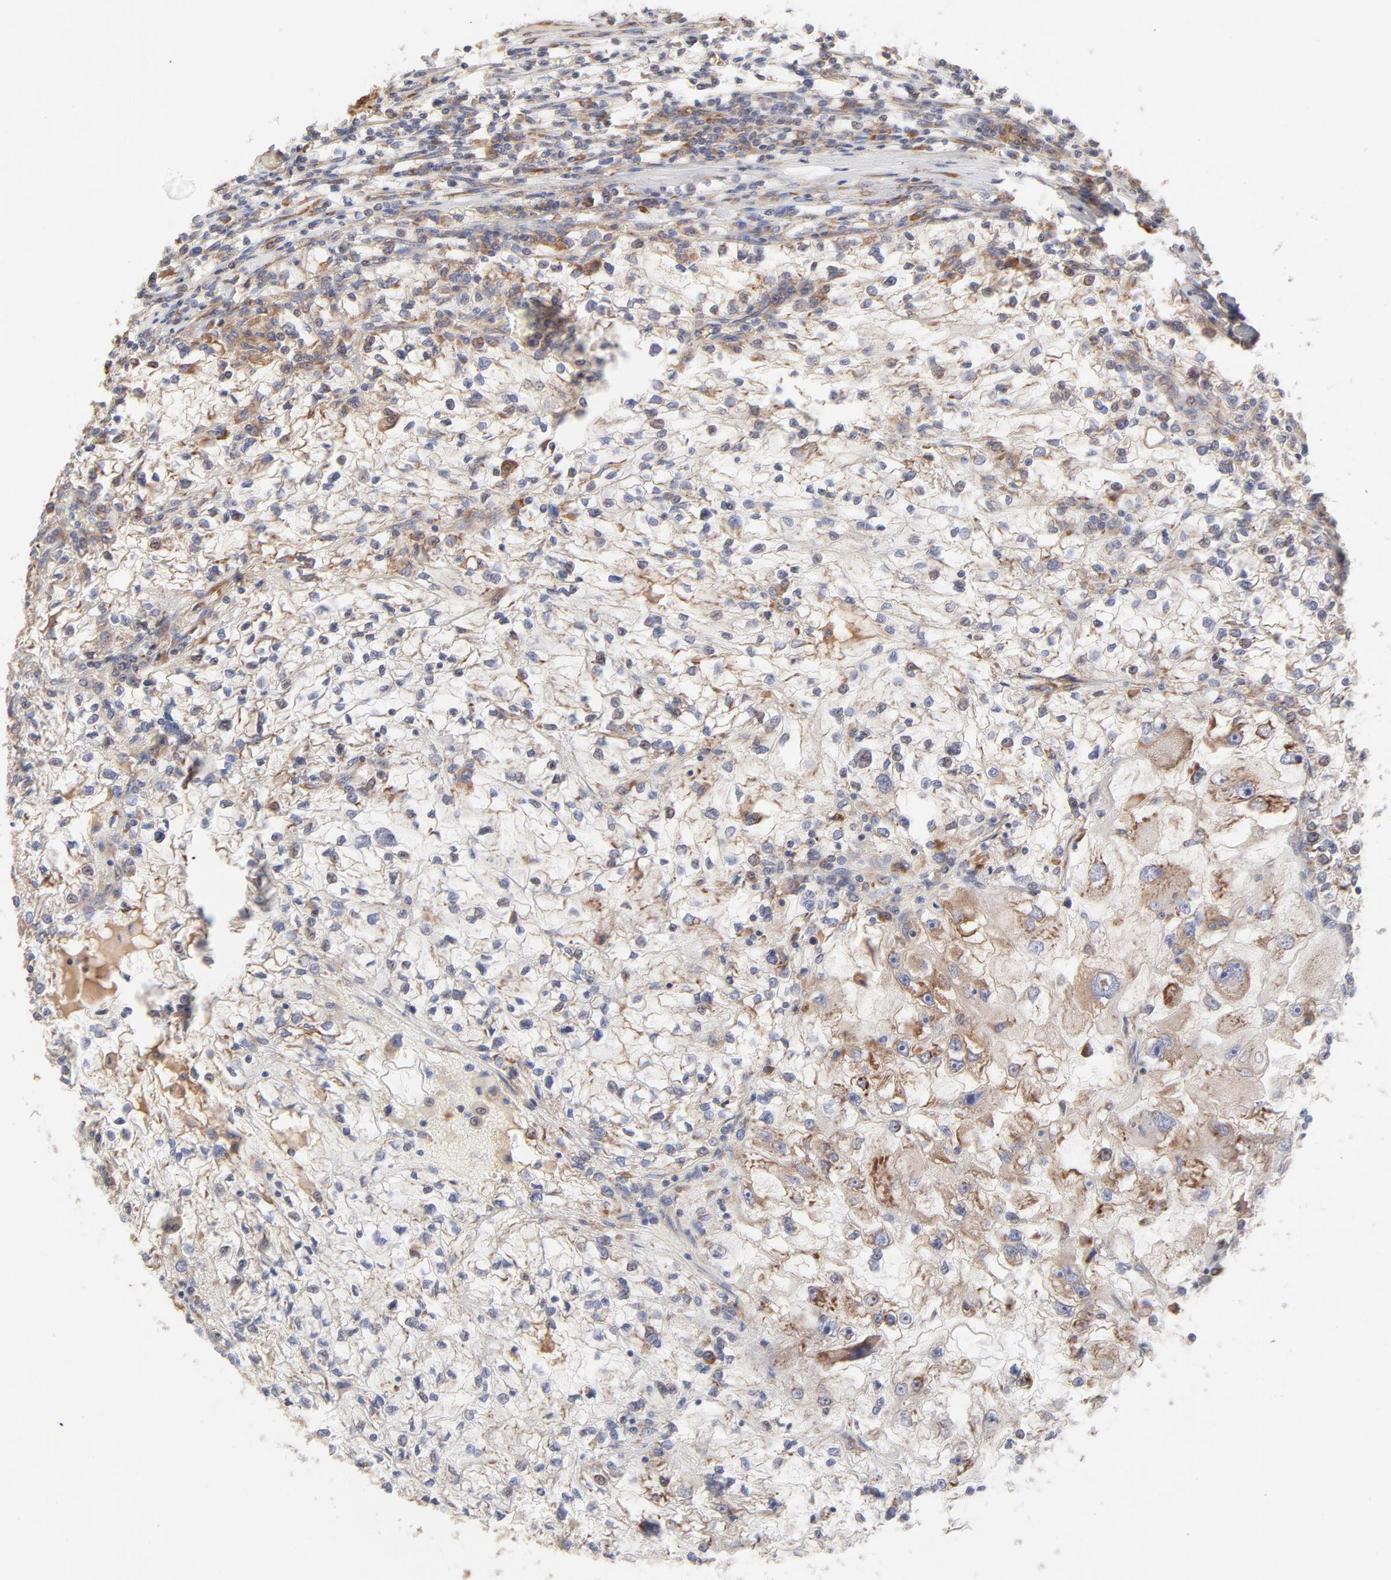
{"staining": {"intensity": "weak", "quantity": "25%-75%", "location": "cytoplasmic/membranous"}, "tissue": "renal cancer", "cell_type": "Tumor cells", "image_type": "cancer", "snomed": [{"axis": "morphology", "description": "Adenocarcinoma, NOS"}, {"axis": "topography", "description": "Kidney"}], "caption": "Immunohistochemistry of human adenocarcinoma (renal) shows low levels of weak cytoplasmic/membranous expression in about 25%-75% of tumor cells. (DAB (3,3'-diaminobenzidine) IHC with brightfield microscopy, high magnification).", "gene": "RPS21", "patient": {"sex": "female", "age": 83}}